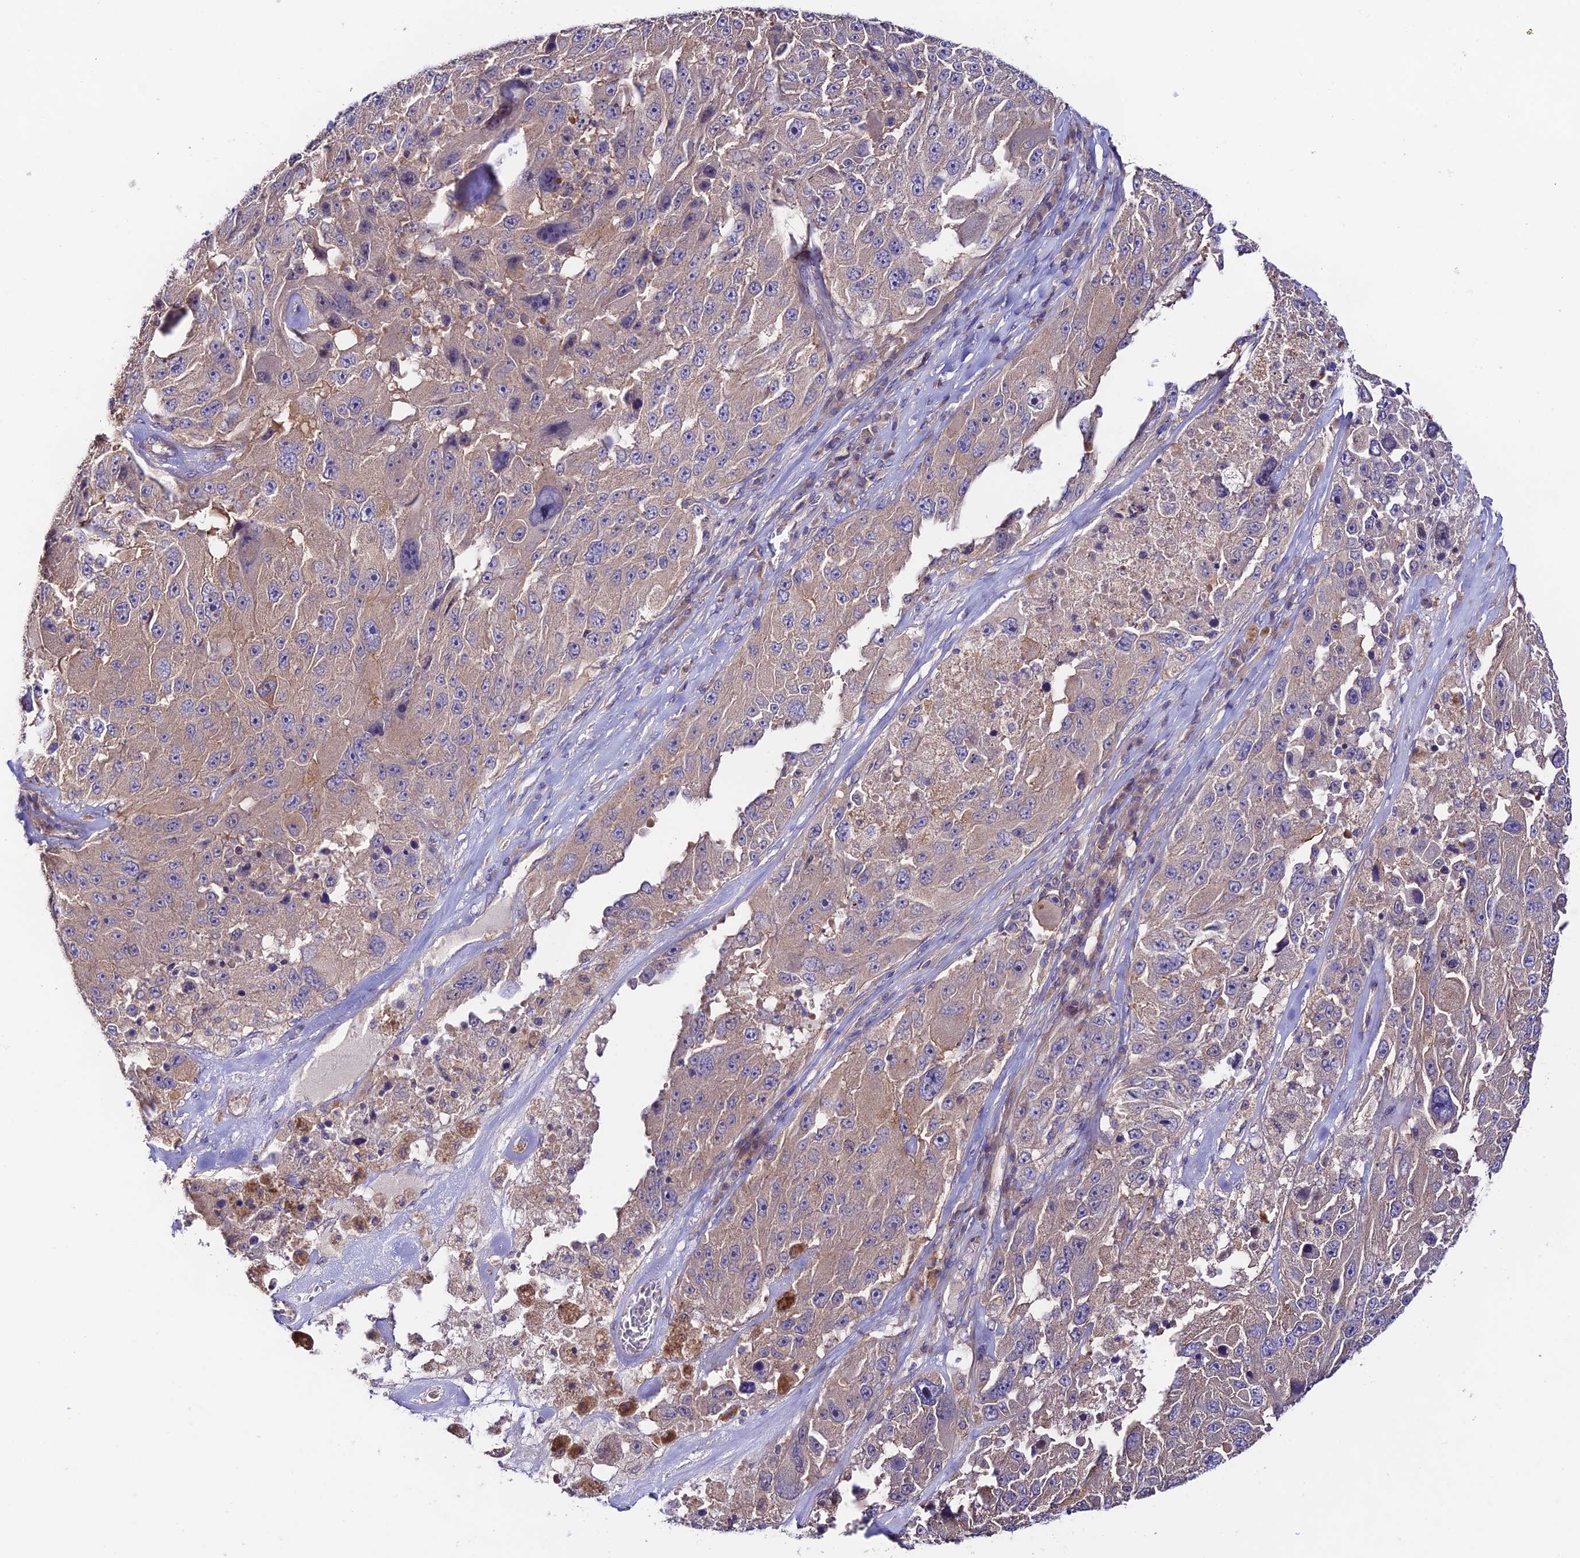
{"staining": {"intensity": "weak", "quantity": "<25%", "location": "cytoplasmic/membranous"}, "tissue": "melanoma", "cell_type": "Tumor cells", "image_type": "cancer", "snomed": [{"axis": "morphology", "description": "Malignant melanoma, Metastatic site"}, {"axis": "topography", "description": "Lymph node"}], "caption": "The image exhibits no staining of tumor cells in malignant melanoma (metastatic site).", "gene": "BRME1", "patient": {"sex": "male", "age": 62}}